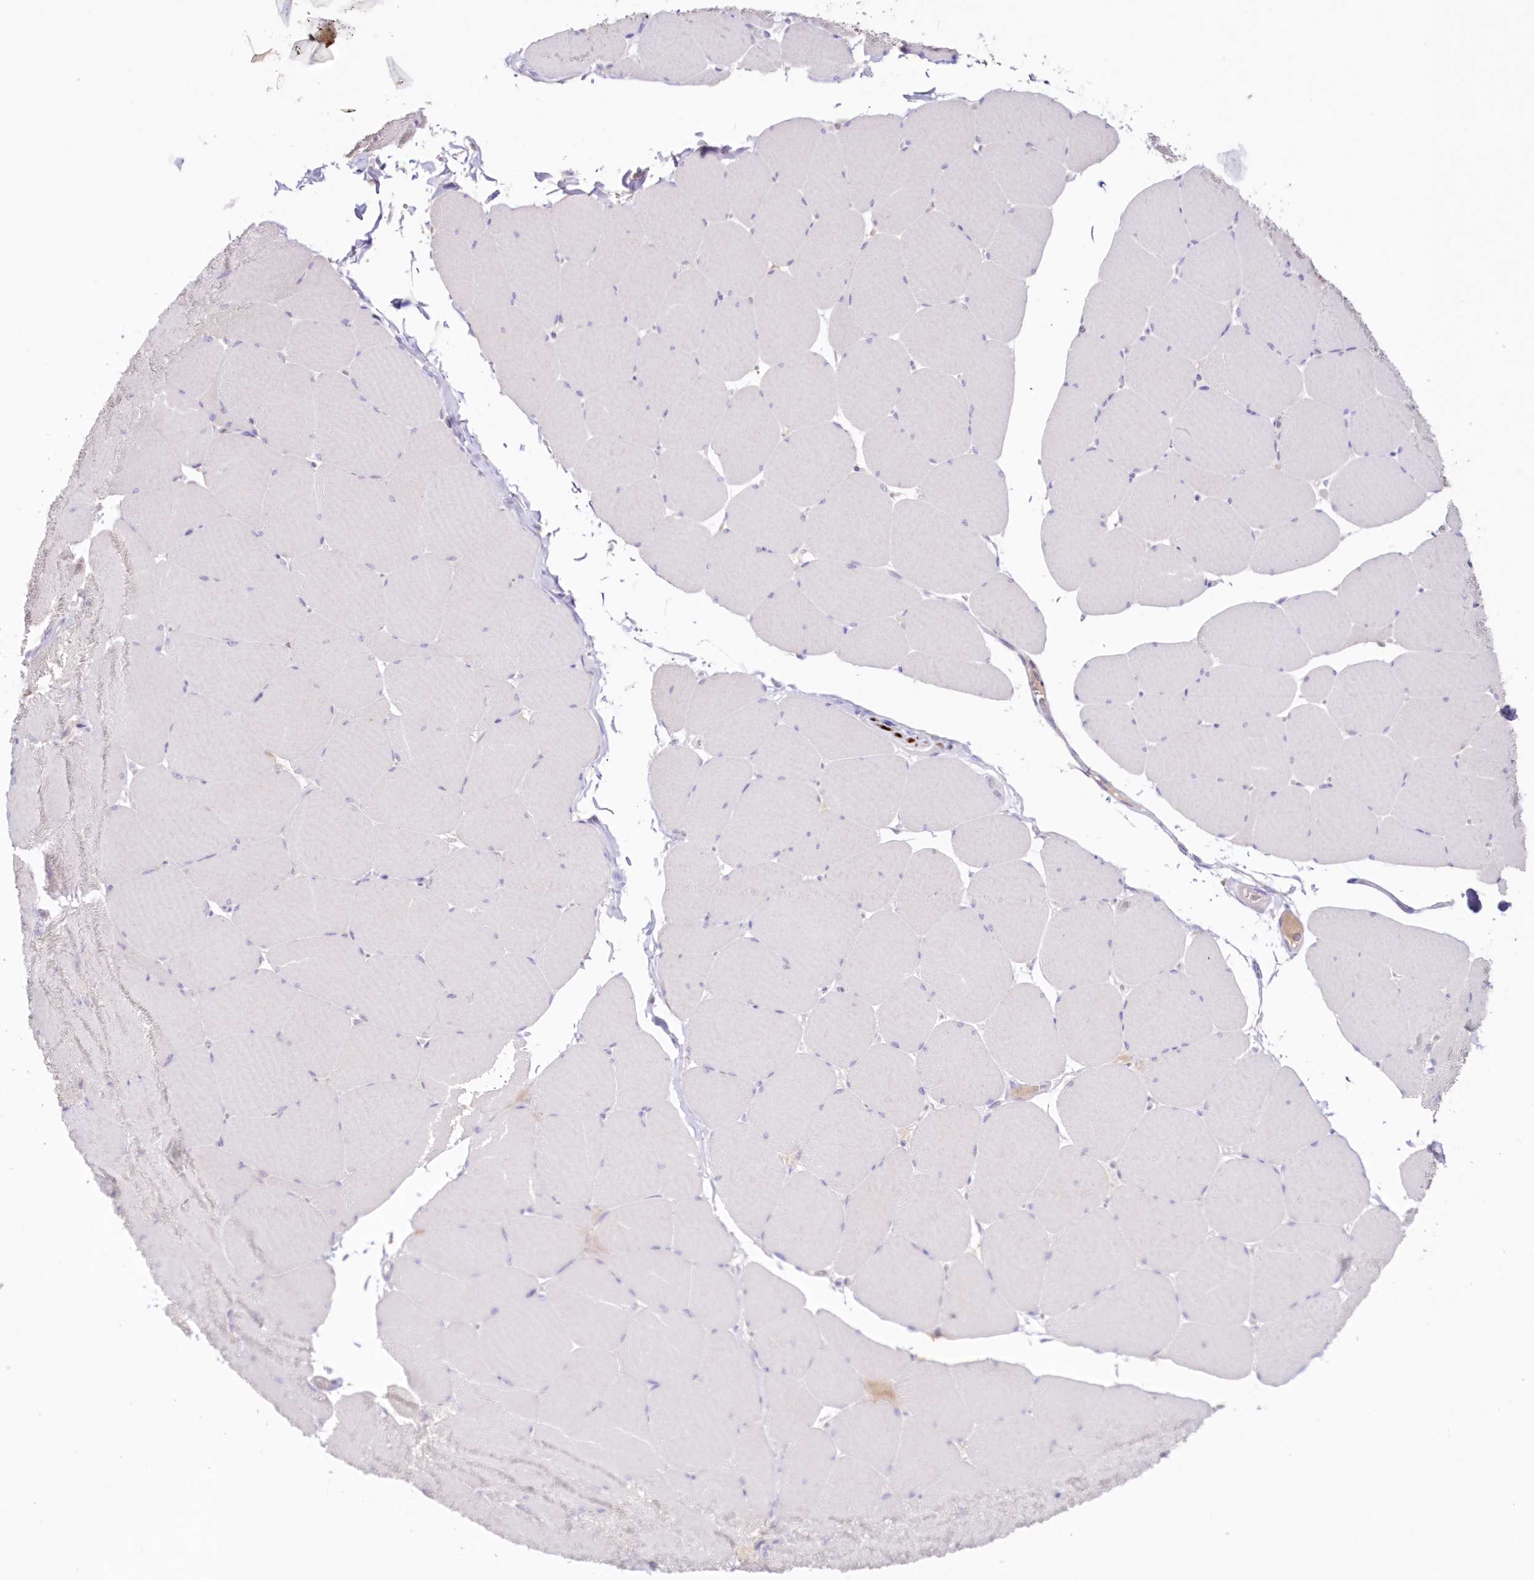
{"staining": {"intensity": "negative", "quantity": "none", "location": "none"}, "tissue": "skeletal muscle", "cell_type": "Myocytes", "image_type": "normal", "snomed": [{"axis": "morphology", "description": "Normal tissue, NOS"}, {"axis": "topography", "description": "Skeletal muscle"}, {"axis": "topography", "description": "Head-Neck"}], "caption": "The immunohistochemistry (IHC) histopathology image has no significant positivity in myocytes of skeletal muscle.", "gene": "NEU4", "patient": {"sex": "male", "age": 66}}